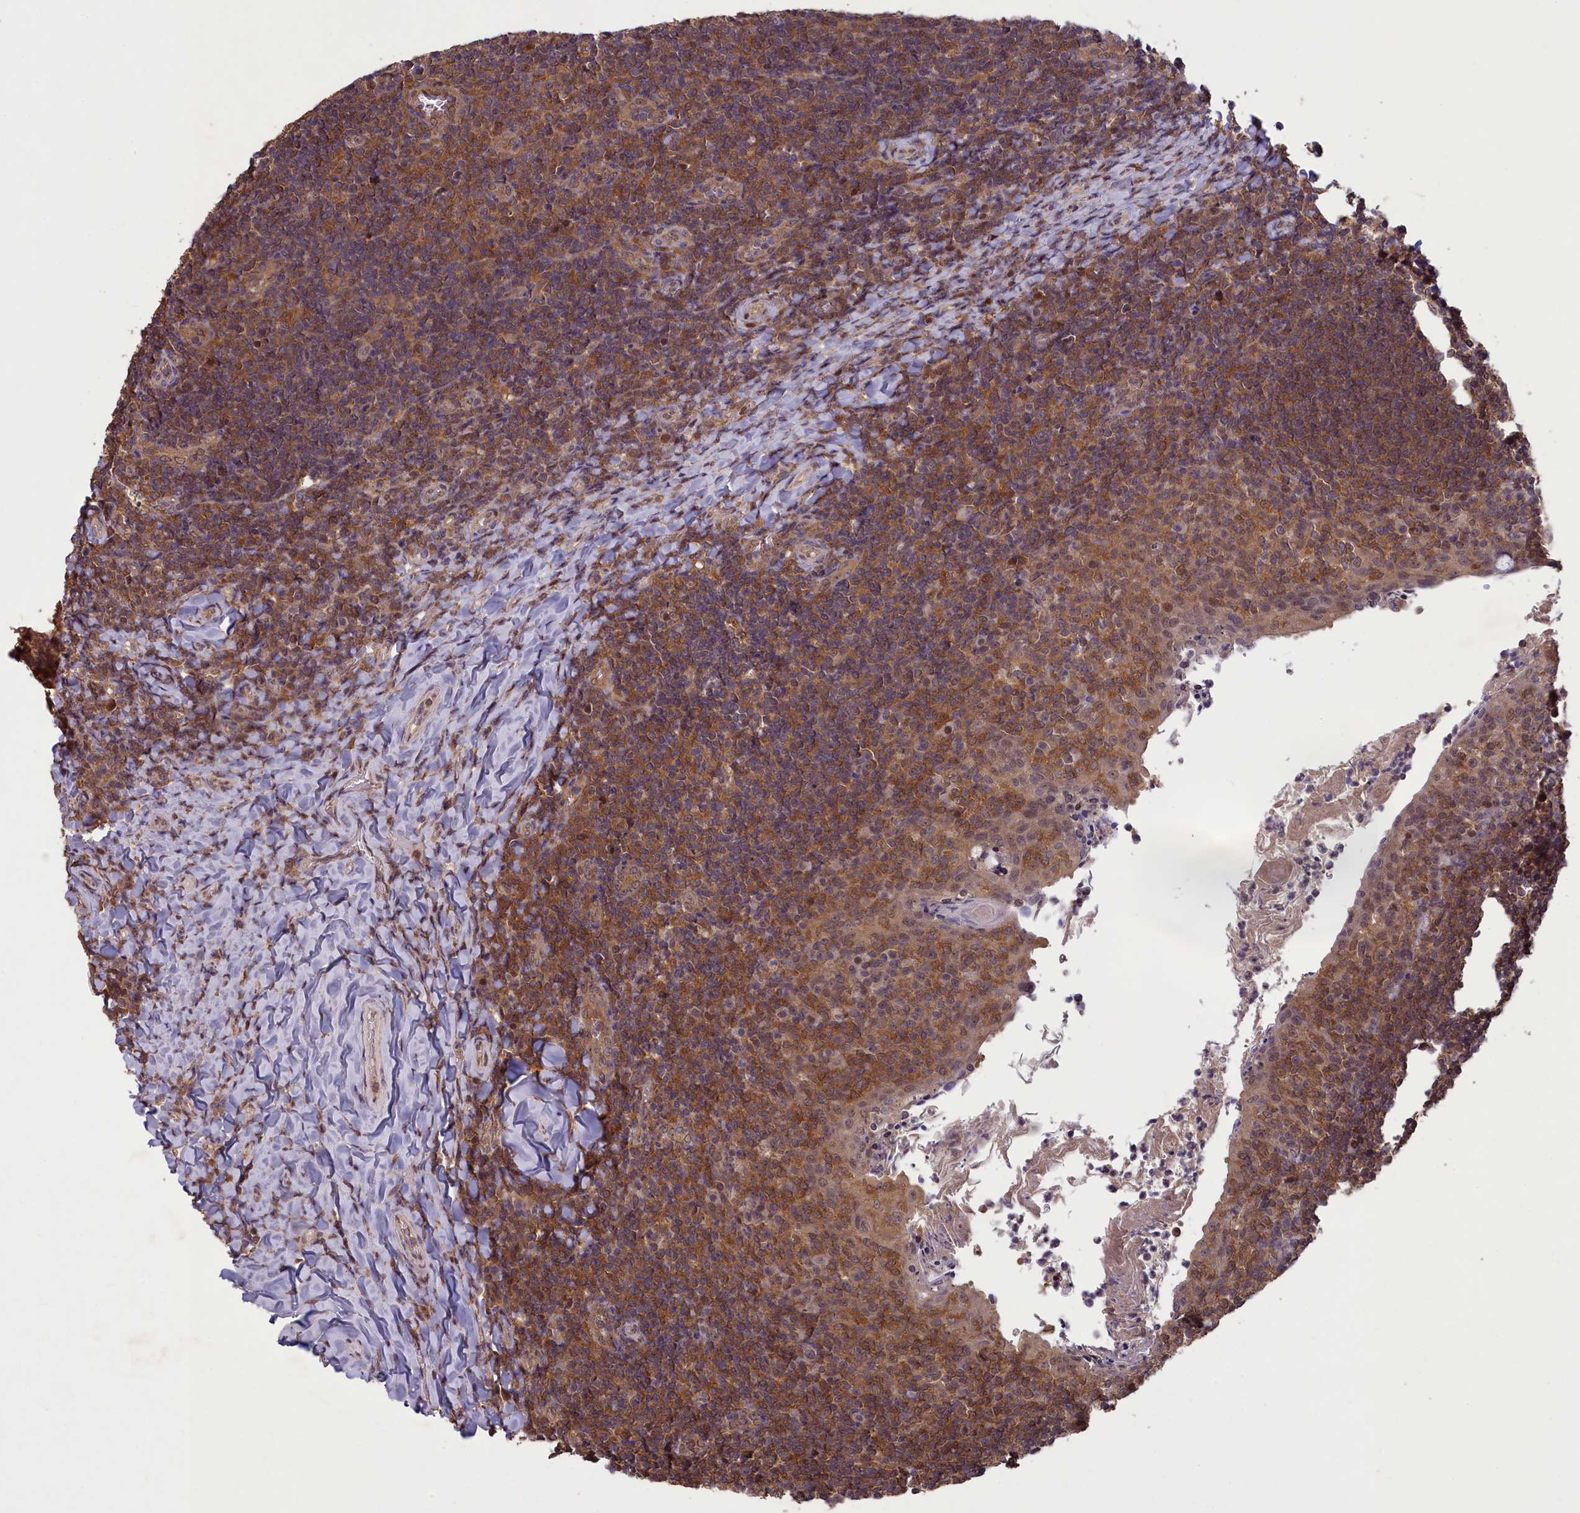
{"staining": {"intensity": "moderate", "quantity": ">75%", "location": "cytoplasmic/membranous,nuclear"}, "tissue": "tonsil", "cell_type": "Germinal center cells", "image_type": "normal", "snomed": [{"axis": "morphology", "description": "Normal tissue, NOS"}, {"axis": "topography", "description": "Tonsil"}], "caption": "Brown immunohistochemical staining in unremarkable human tonsil shows moderate cytoplasmic/membranous,nuclear positivity in about >75% of germinal center cells.", "gene": "NUBP1", "patient": {"sex": "female", "age": 10}}